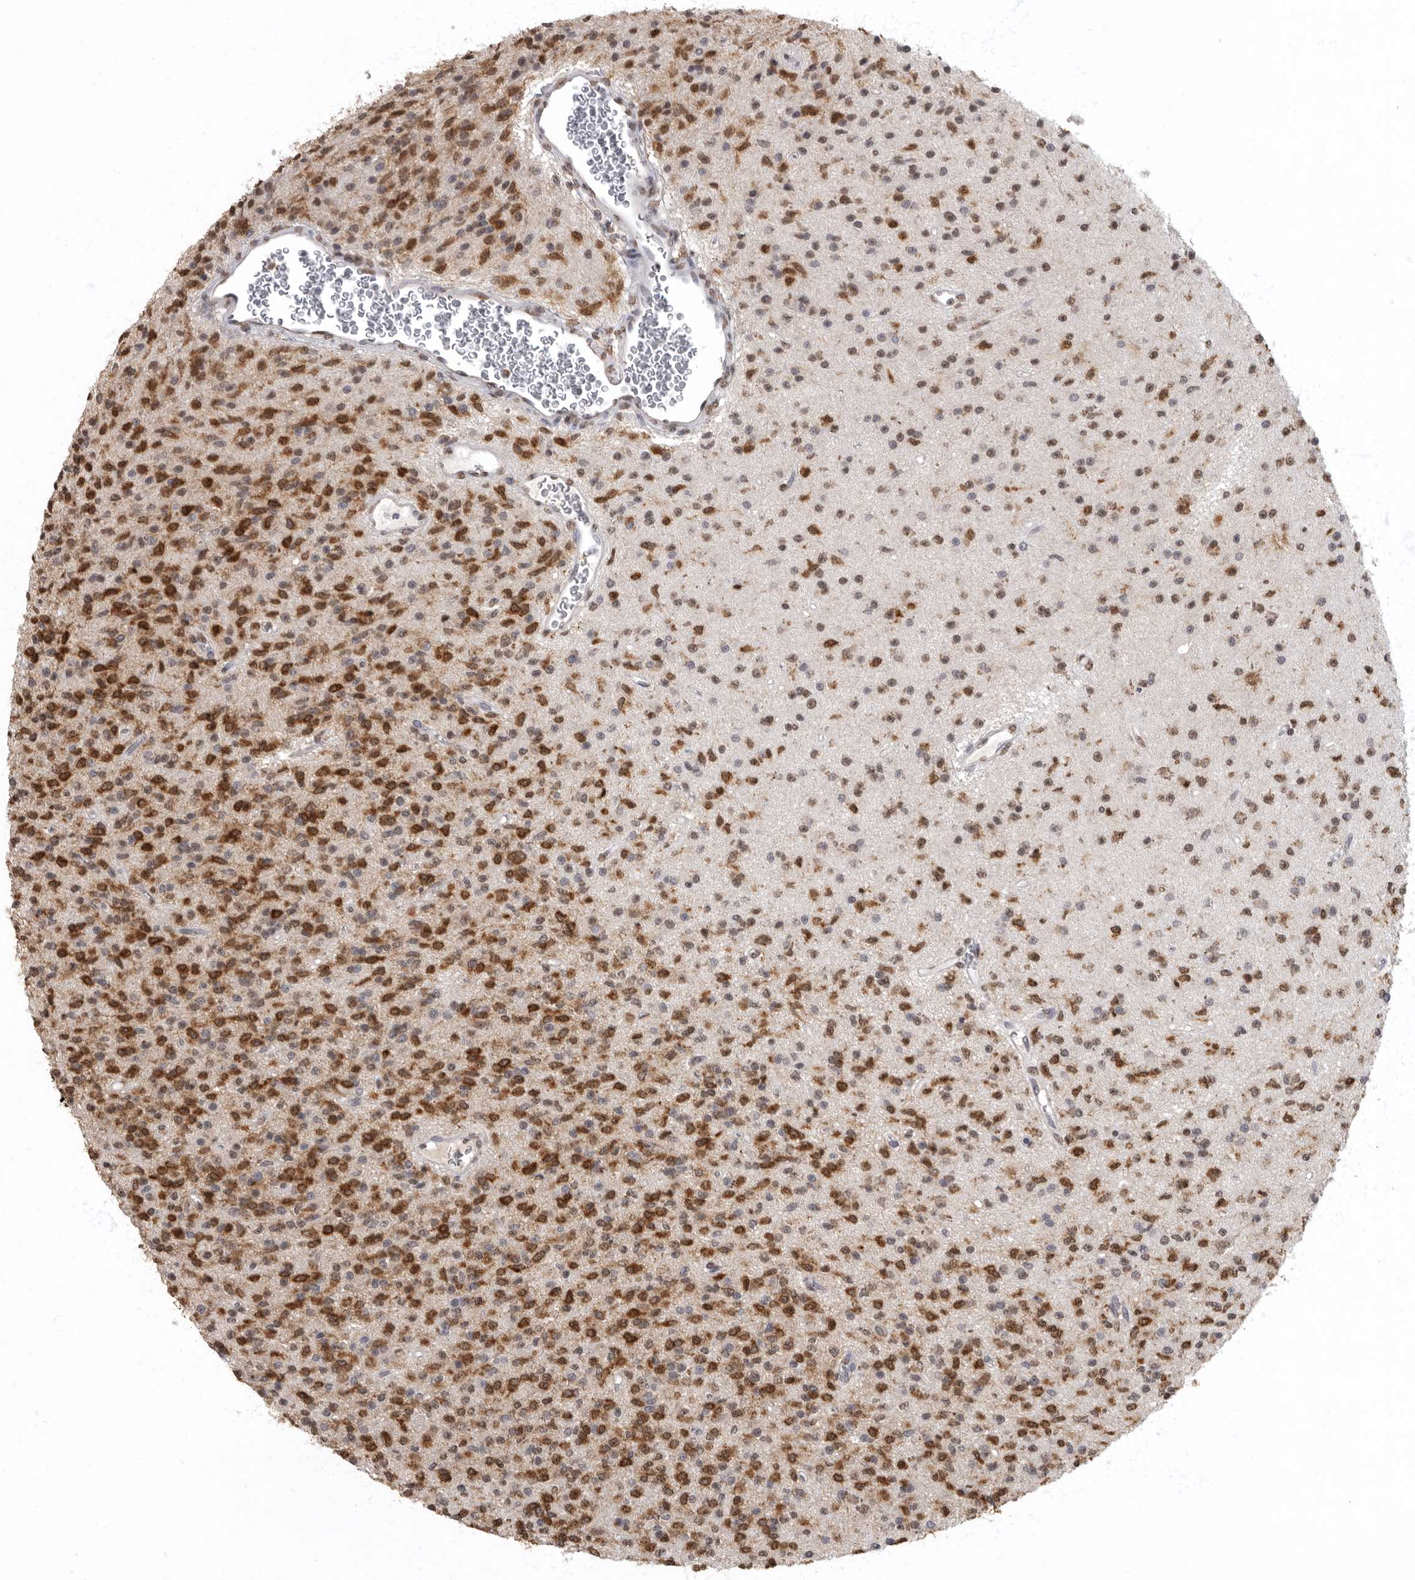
{"staining": {"intensity": "strong", "quantity": ">75%", "location": "cytoplasmic/membranous"}, "tissue": "glioma", "cell_type": "Tumor cells", "image_type": "cancer", "snomed": [{"axis": "morphology", "description": "Glioma, malignant, High grade"}, {"axis": "topography", "description": "Brain"}], "caption": "About >75% of tumor cells in high-grade glioma (malignant) reveal strong cytoplasmic/membranous protein positivity as visualized by brown immunohistochemical staining.", "gene": "NBL1", "patient": {"sex": "male", "age": 34}}